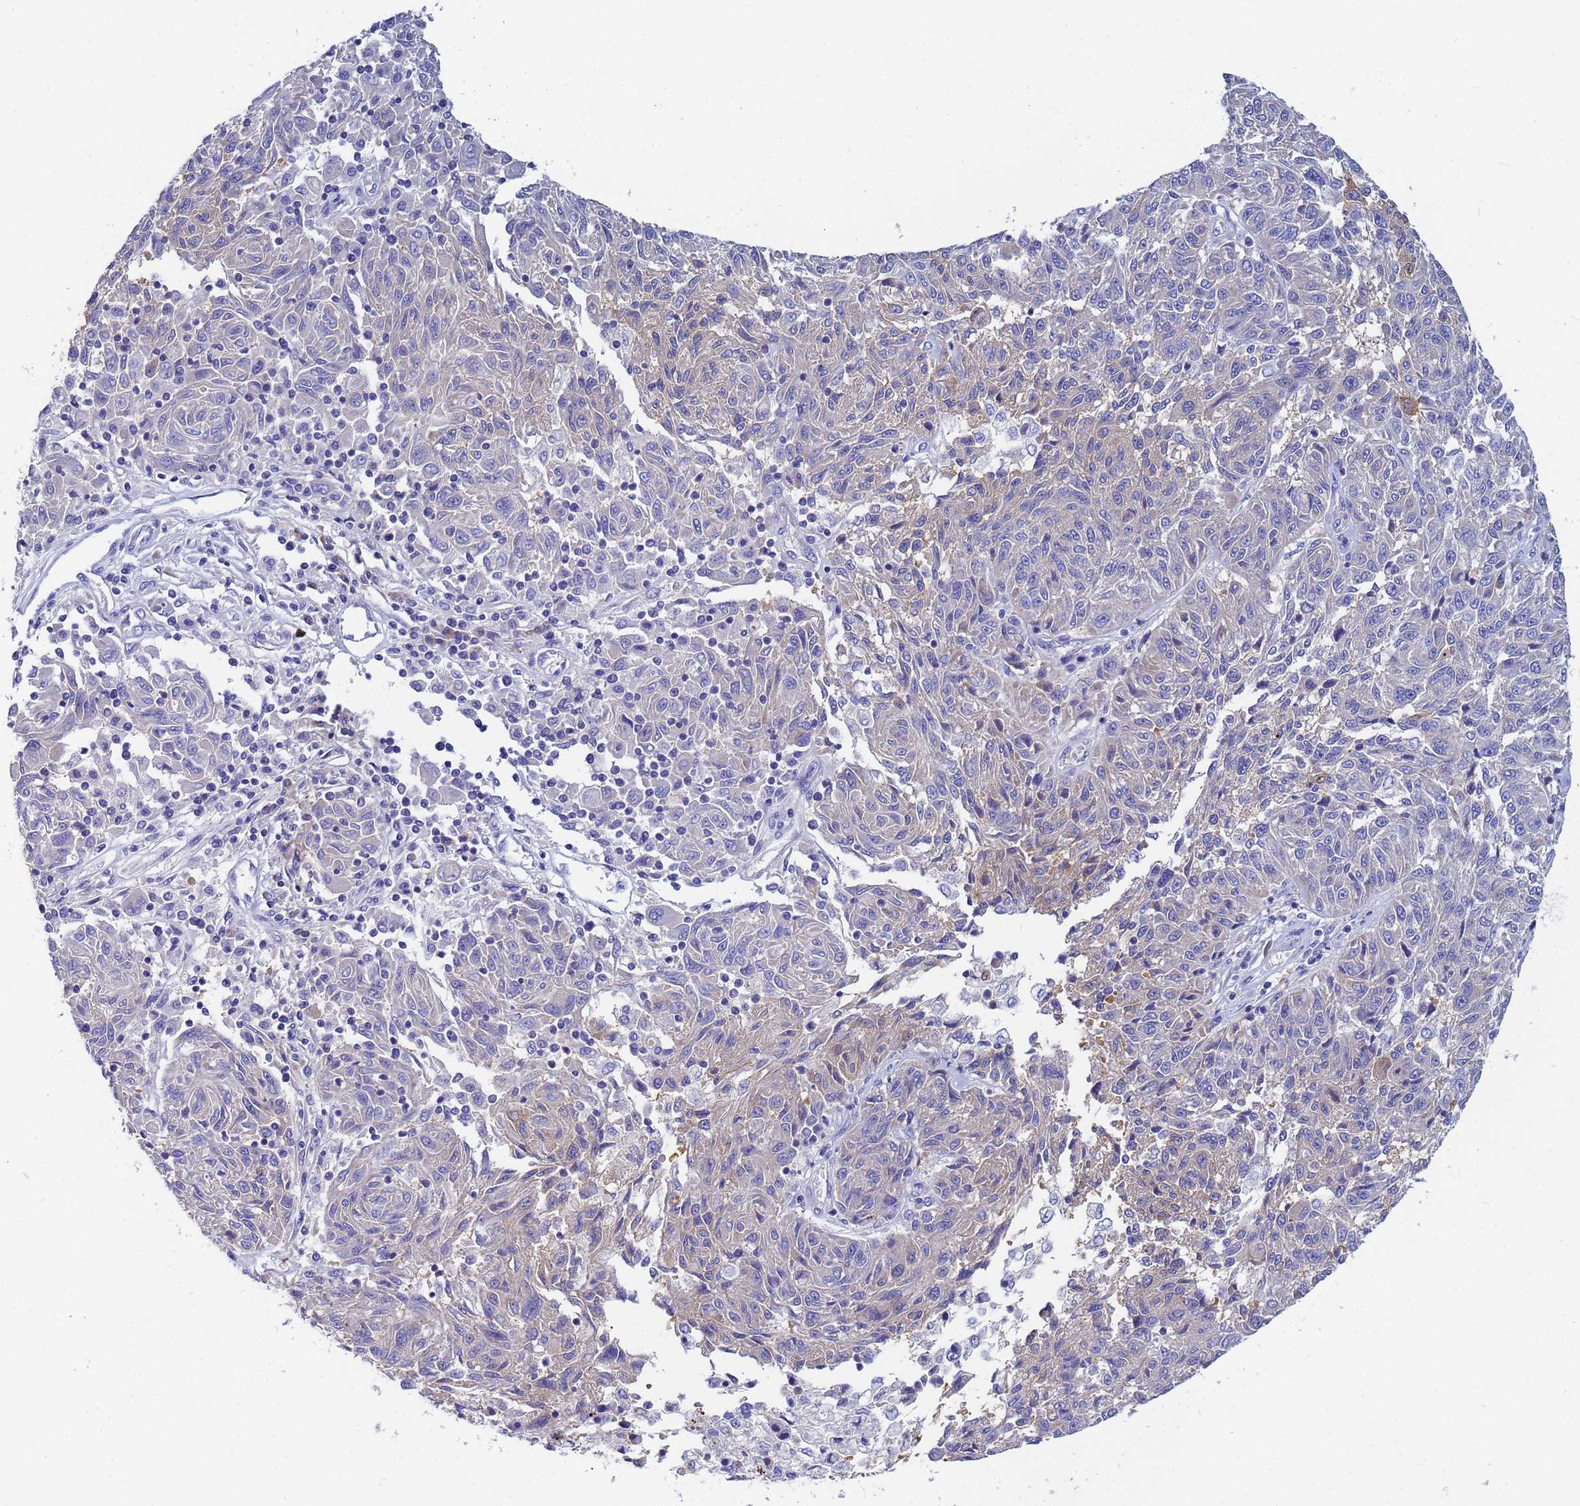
{"staining": {"intensity": "negative", "quantity": "none", "location": "none"}, "tissue": "melanoma", "cell_type": "Tumor cells", "image_type": "cancer", "snomed": [{"axis": "morphology", "description": "Malignant melanoma, NOS"}, {"axis": "topography", "description": "Skin"}], "caption": "High magnification brightfield microscopy of malignant melanoma stained with DAB (brown) and counterstained with hematoxylin (blue): tumor cells show no significant staining.", "gene": "UBE2O", "patient": {"sex": "male", "age": 53}}